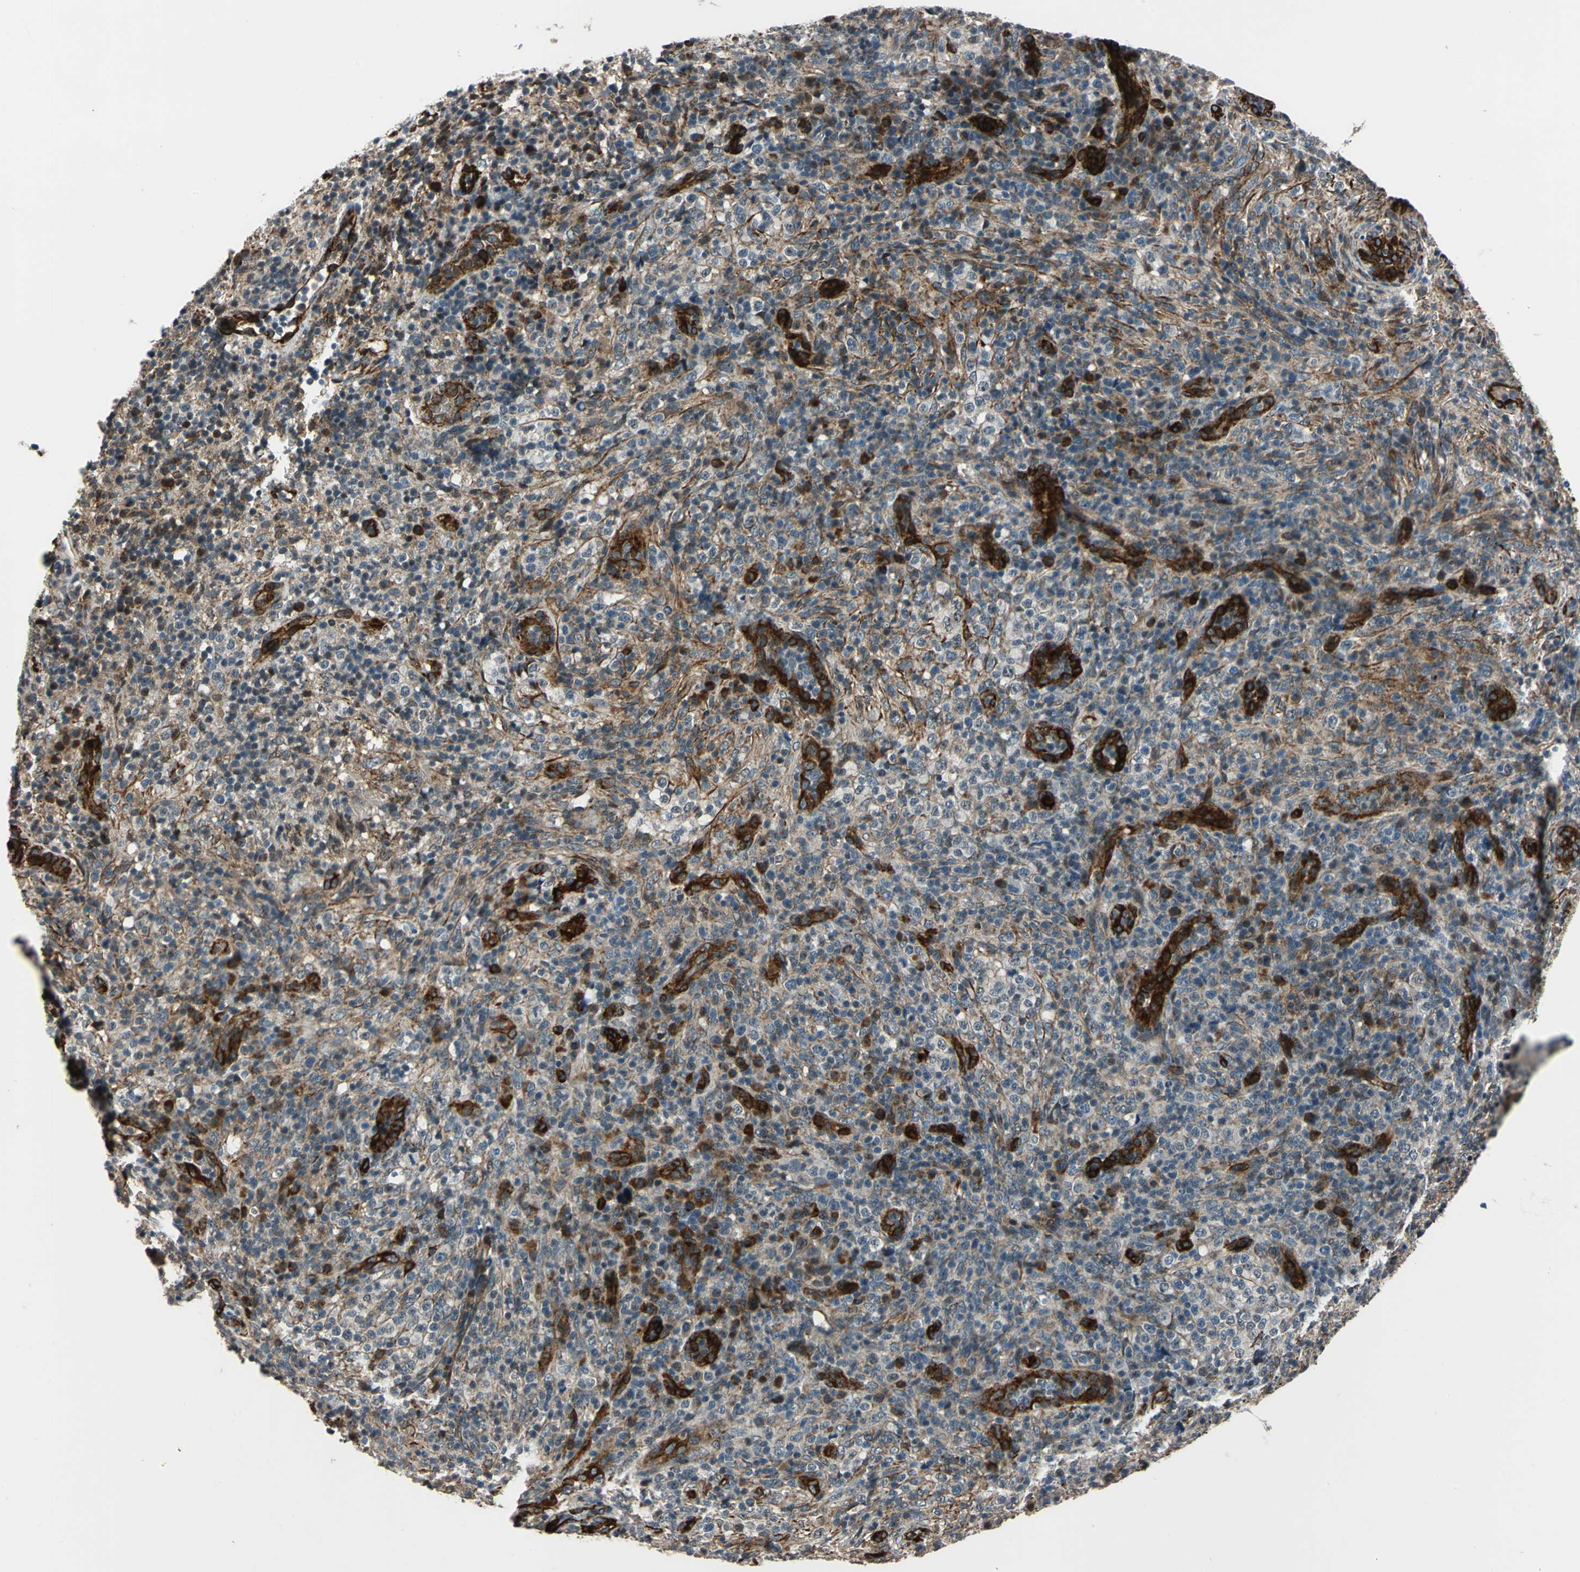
{"staining": {"intensity": "moderate", "quantity": ">75%", "location": "cytoplasmic/membranous,nuclear"}, "tissue": "lymphoma", "cell_type": "Tumor cells", "image_type": "cancer", "snomed": [{"axis": "morphology", "description": "Malignant lymphoma, non-Hodgkin's type, High grade"}, {"axis": "topography", "description": "Lymph node"}], "caption": "Human lymphoma stained for a protein (brown) displays moderate cytoplasmic/membranous and nuclear positive positivity in approximately >75% of tumor cells.", "gene": "EXD2", "patient": {"sex": "female", "age": 76}}